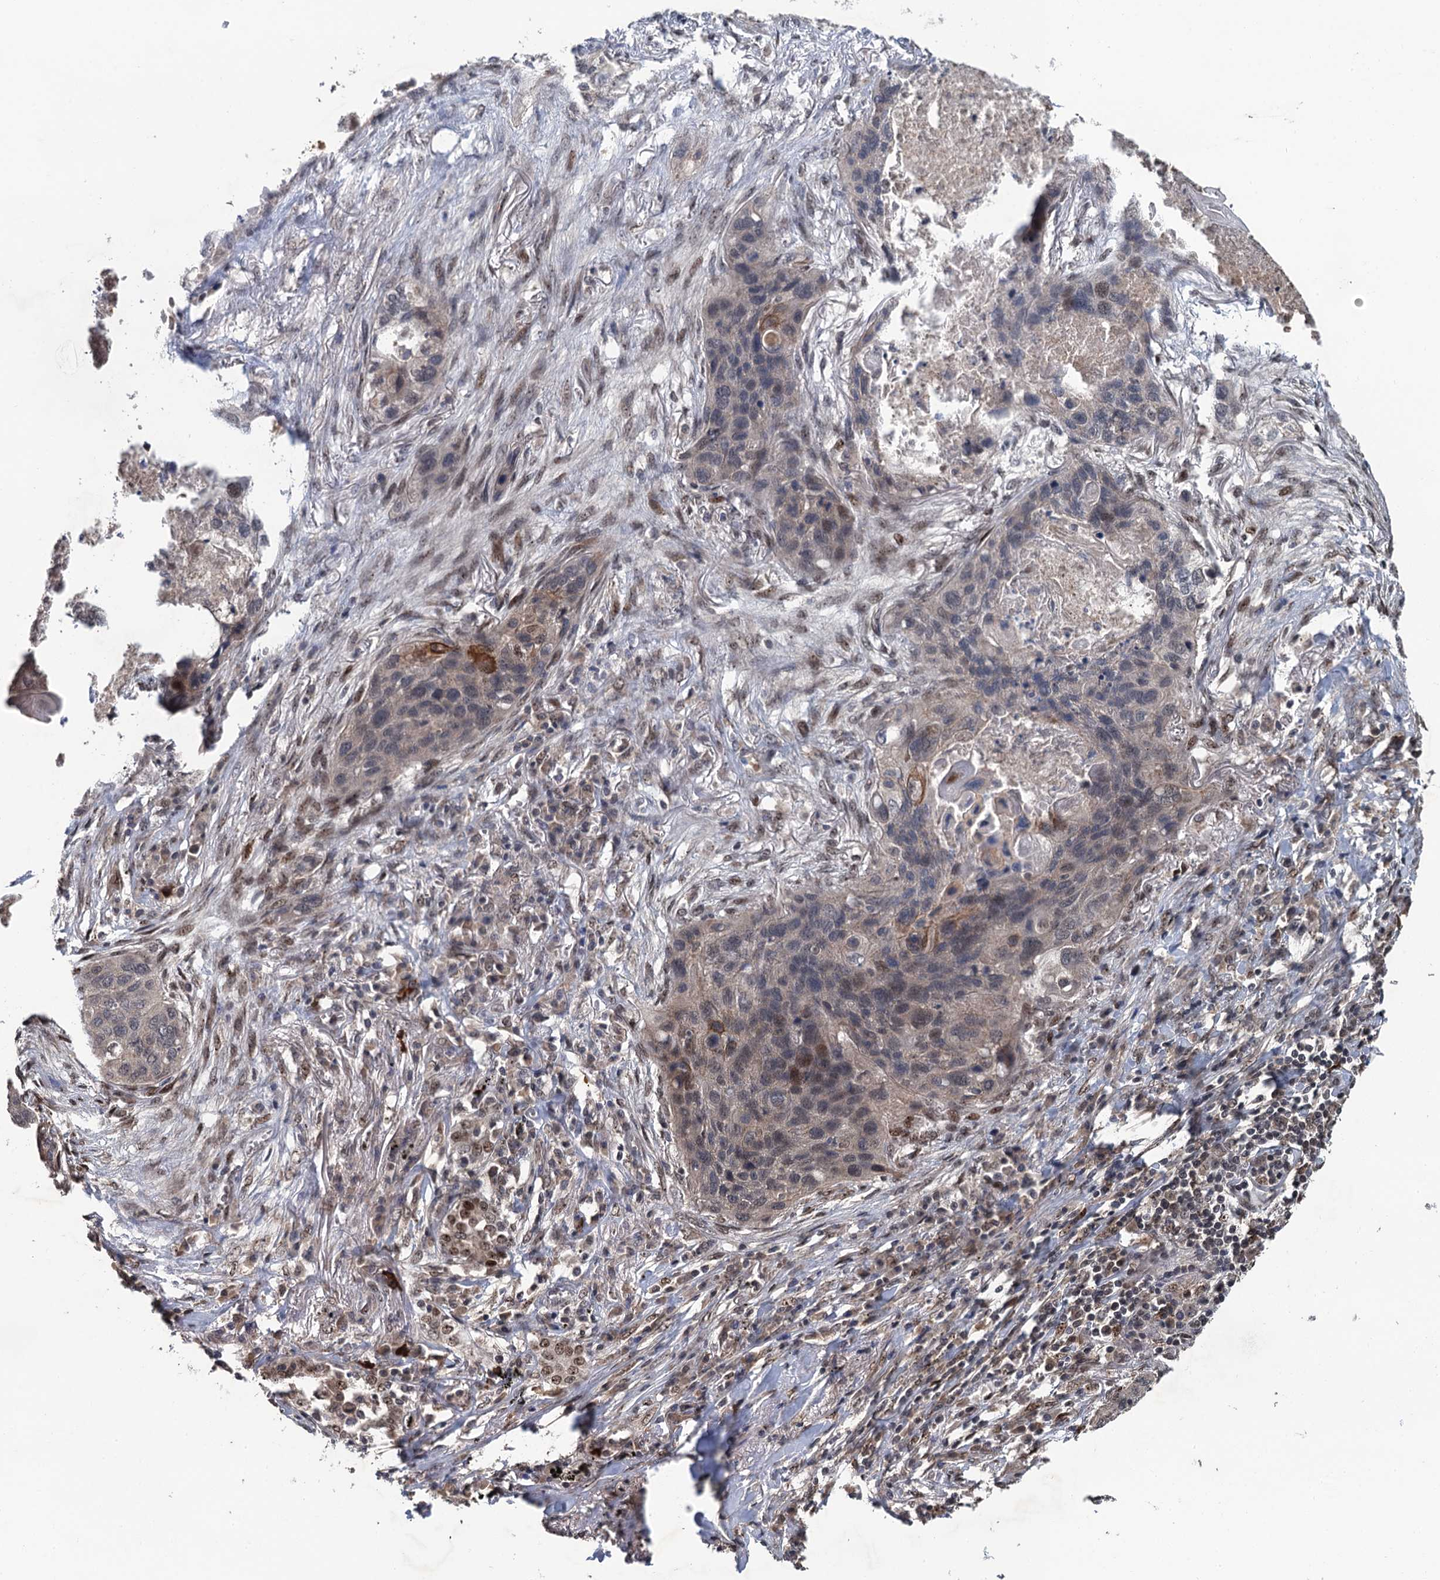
{"staining": {"intensity": "weak", "quantity": "<25%", "location": "nuclear"}, "tissue": "lung cancer", "cell_type": "Tumor cells", "image_type": "cancer", "snomed": [{"axis": "morphology", "description": "Squamous cell carcinoma, NOS"}, {"axis": "topography", "description": "Lung"}], "caption": "The immunohistochemistry (IHC) histopathology image has no significant expression in tumor cells of lung cancer tissue.", "gene": "RASSF4", "patient": {"sex": "female", "age": 63}}